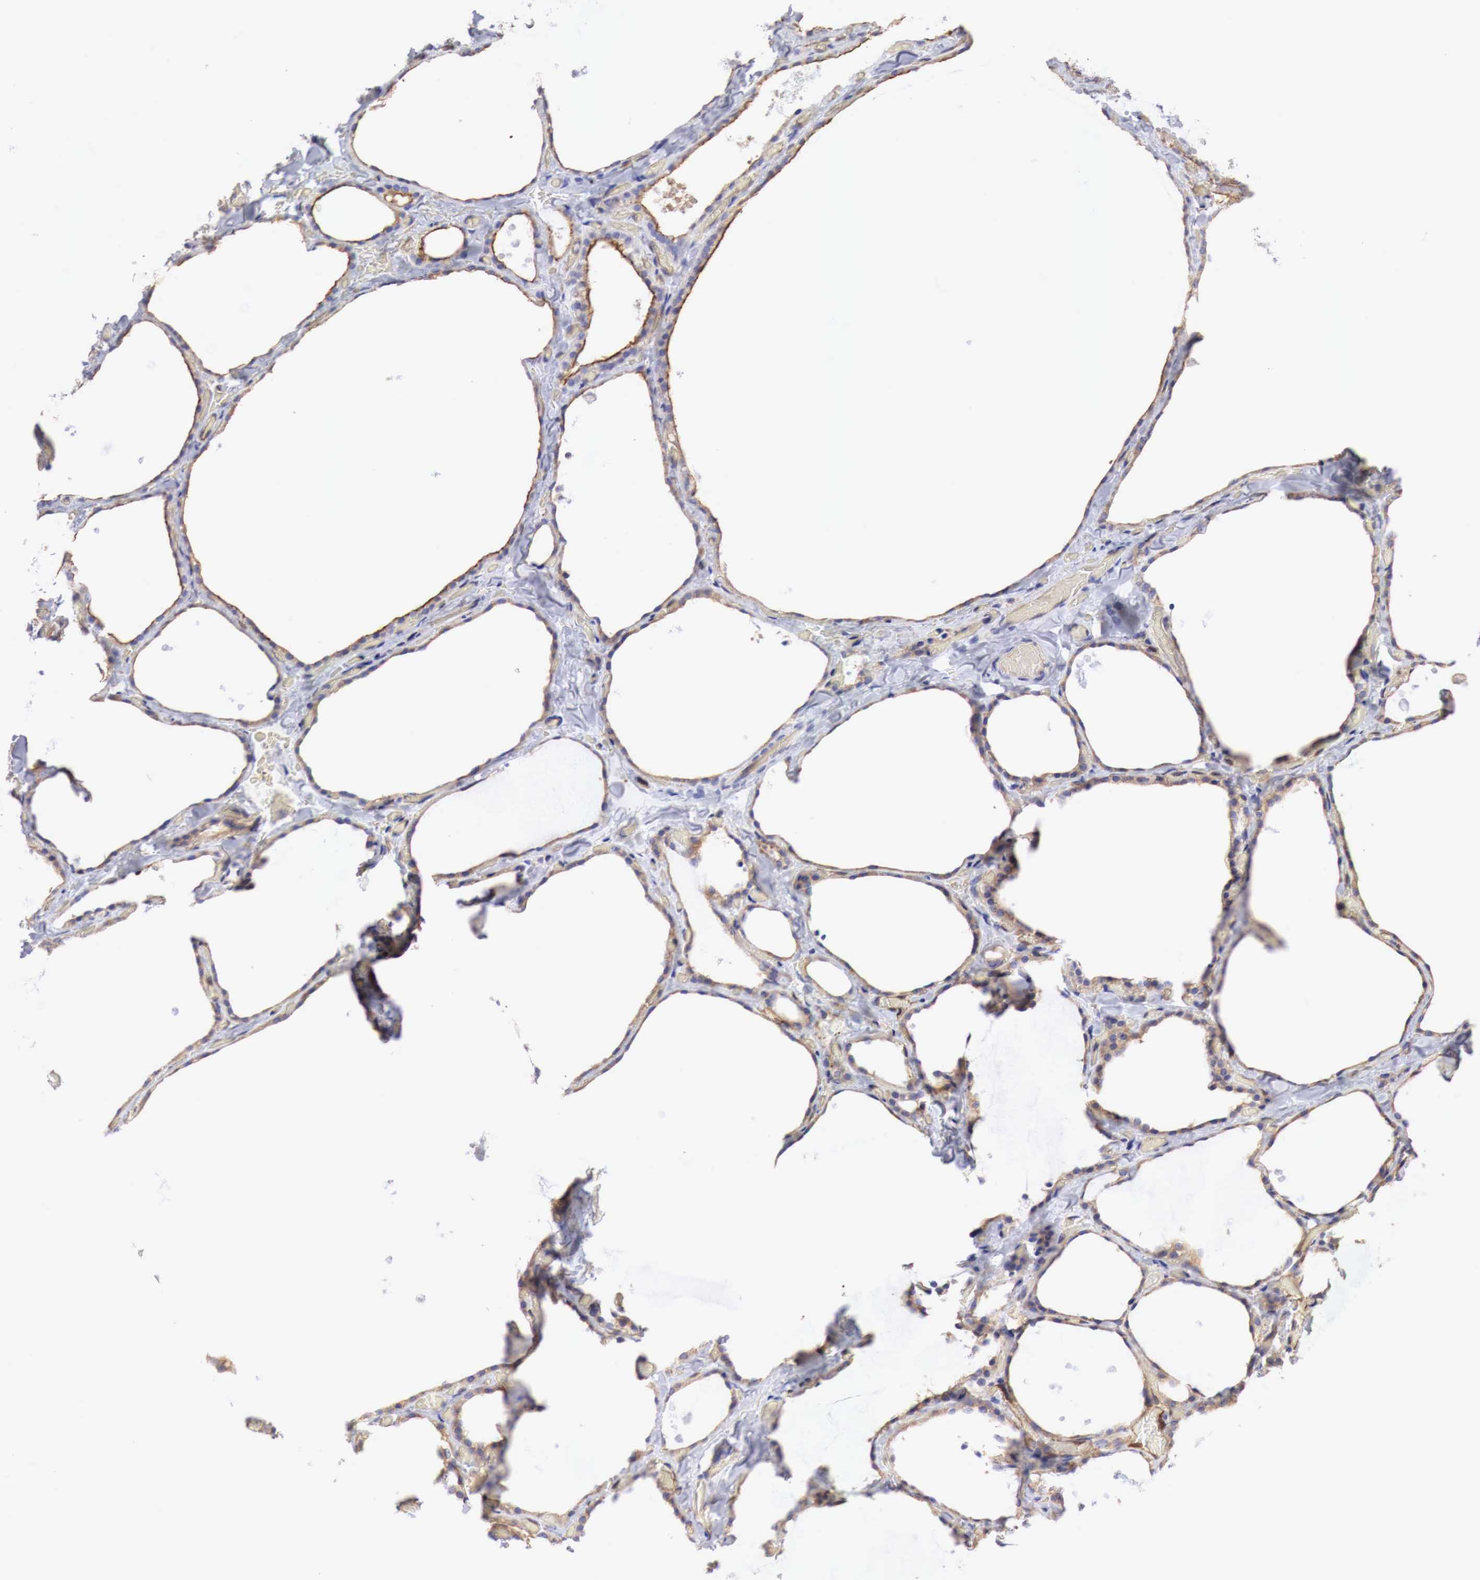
{"staining": {"intensity": "moderate", "quantity": ">75%", "location": "cytoplasmic/membranous"}, "tissue": "thyroid gland", "cell_type": "Glandular cells", "image_type": "normal", "snomed": [{"axis": "morphology", "description": "Normal tissue, NOS"}, {"axis": "topography", "description": "Thyroid gland"}], "caption": "Human thyroid gland stained with a brown dye exhibits moderate cytoplasmic/membranous positive staining in about >75% of glandular cells.", "gene": "MSN", "patient": {"sex": "male", "age": 34}}